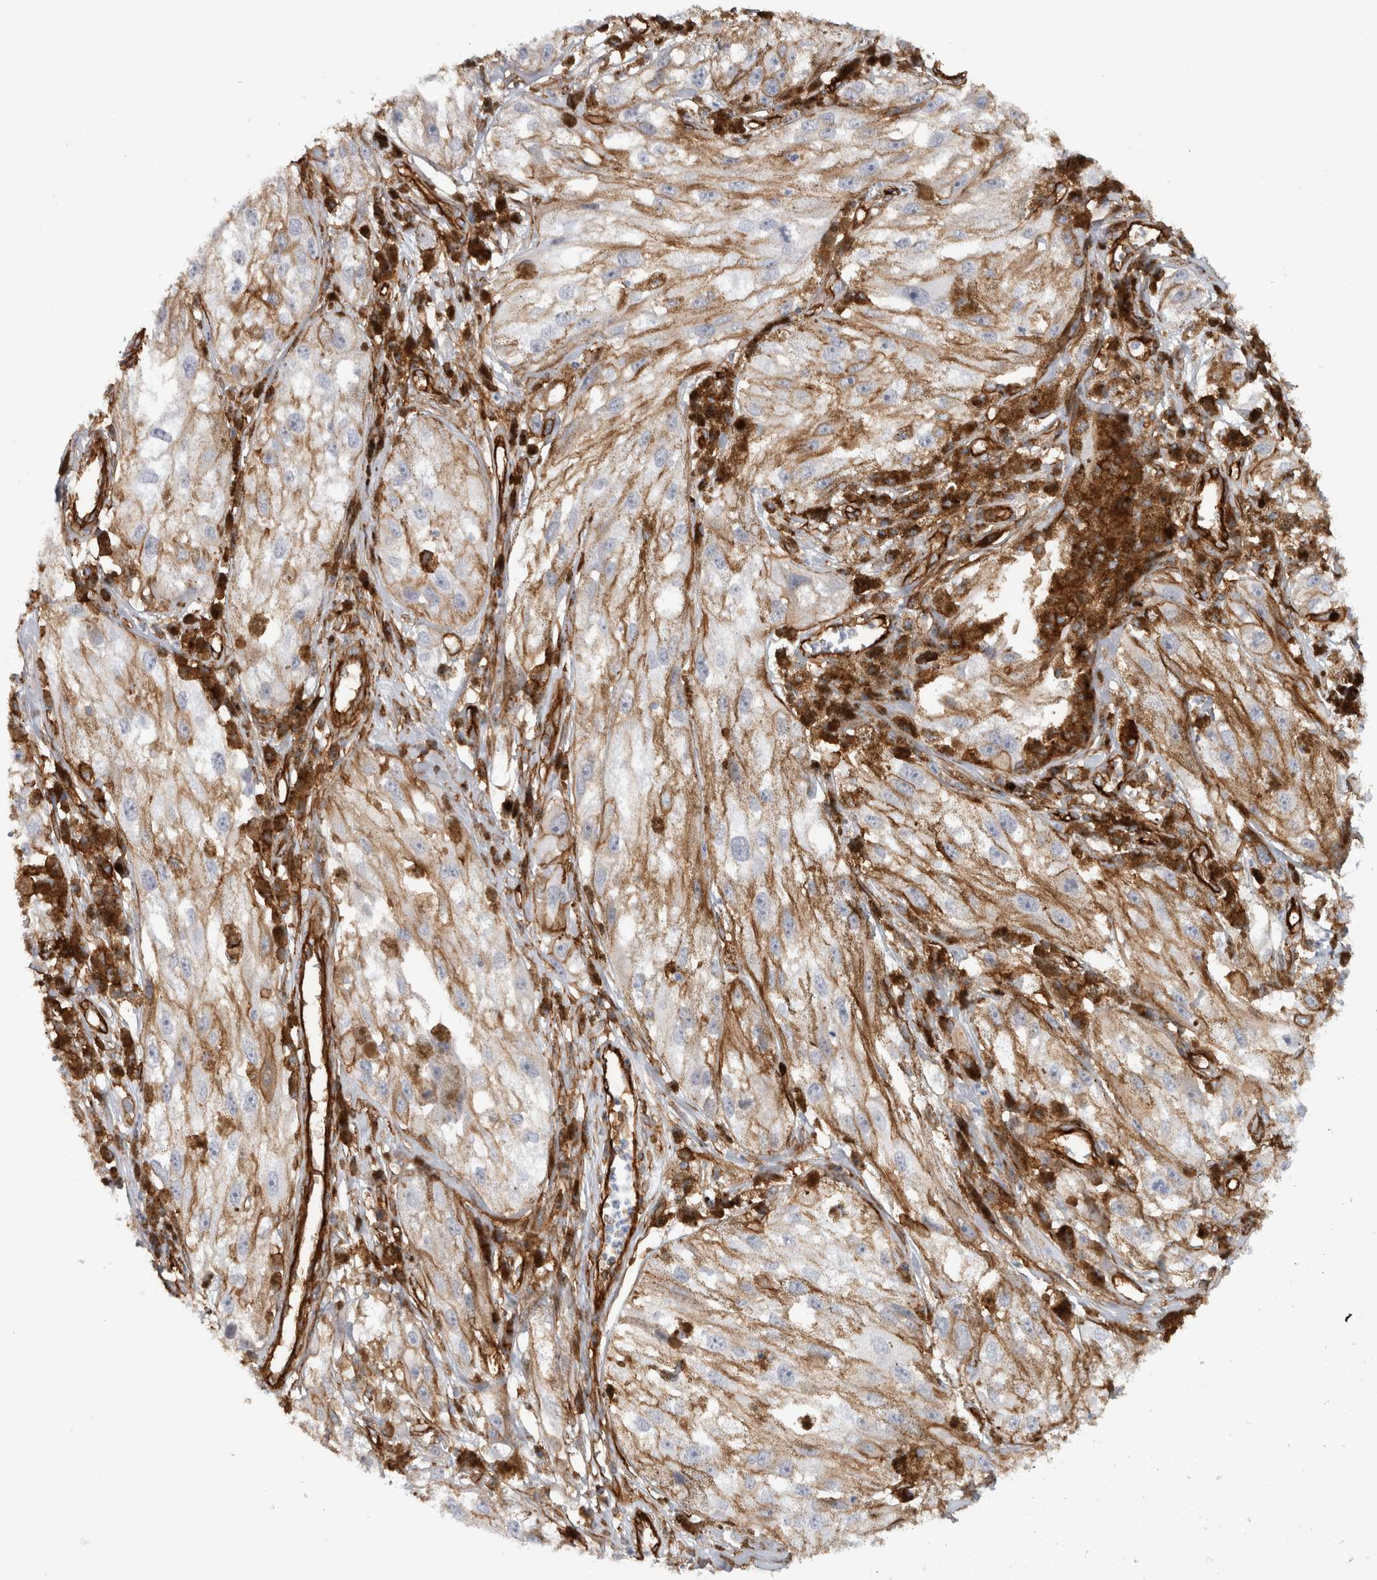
{"staining": {"intensity": "negative", "quantity": "none", "location": "none"}, "tissue": "melanoma", "cell_type": "Tumor cells", "image_type": "cancer", "snomed": [{"axis": "morphology", "description": "Malignant melanoma, NOS"}, {"axis": "topography", "description": "Skin"}], "caption": "There is no significant staining in tumor cells of malignant melanoma.", "gene": "AHNAK", "patient": {"sex": "male", "age": 88}}